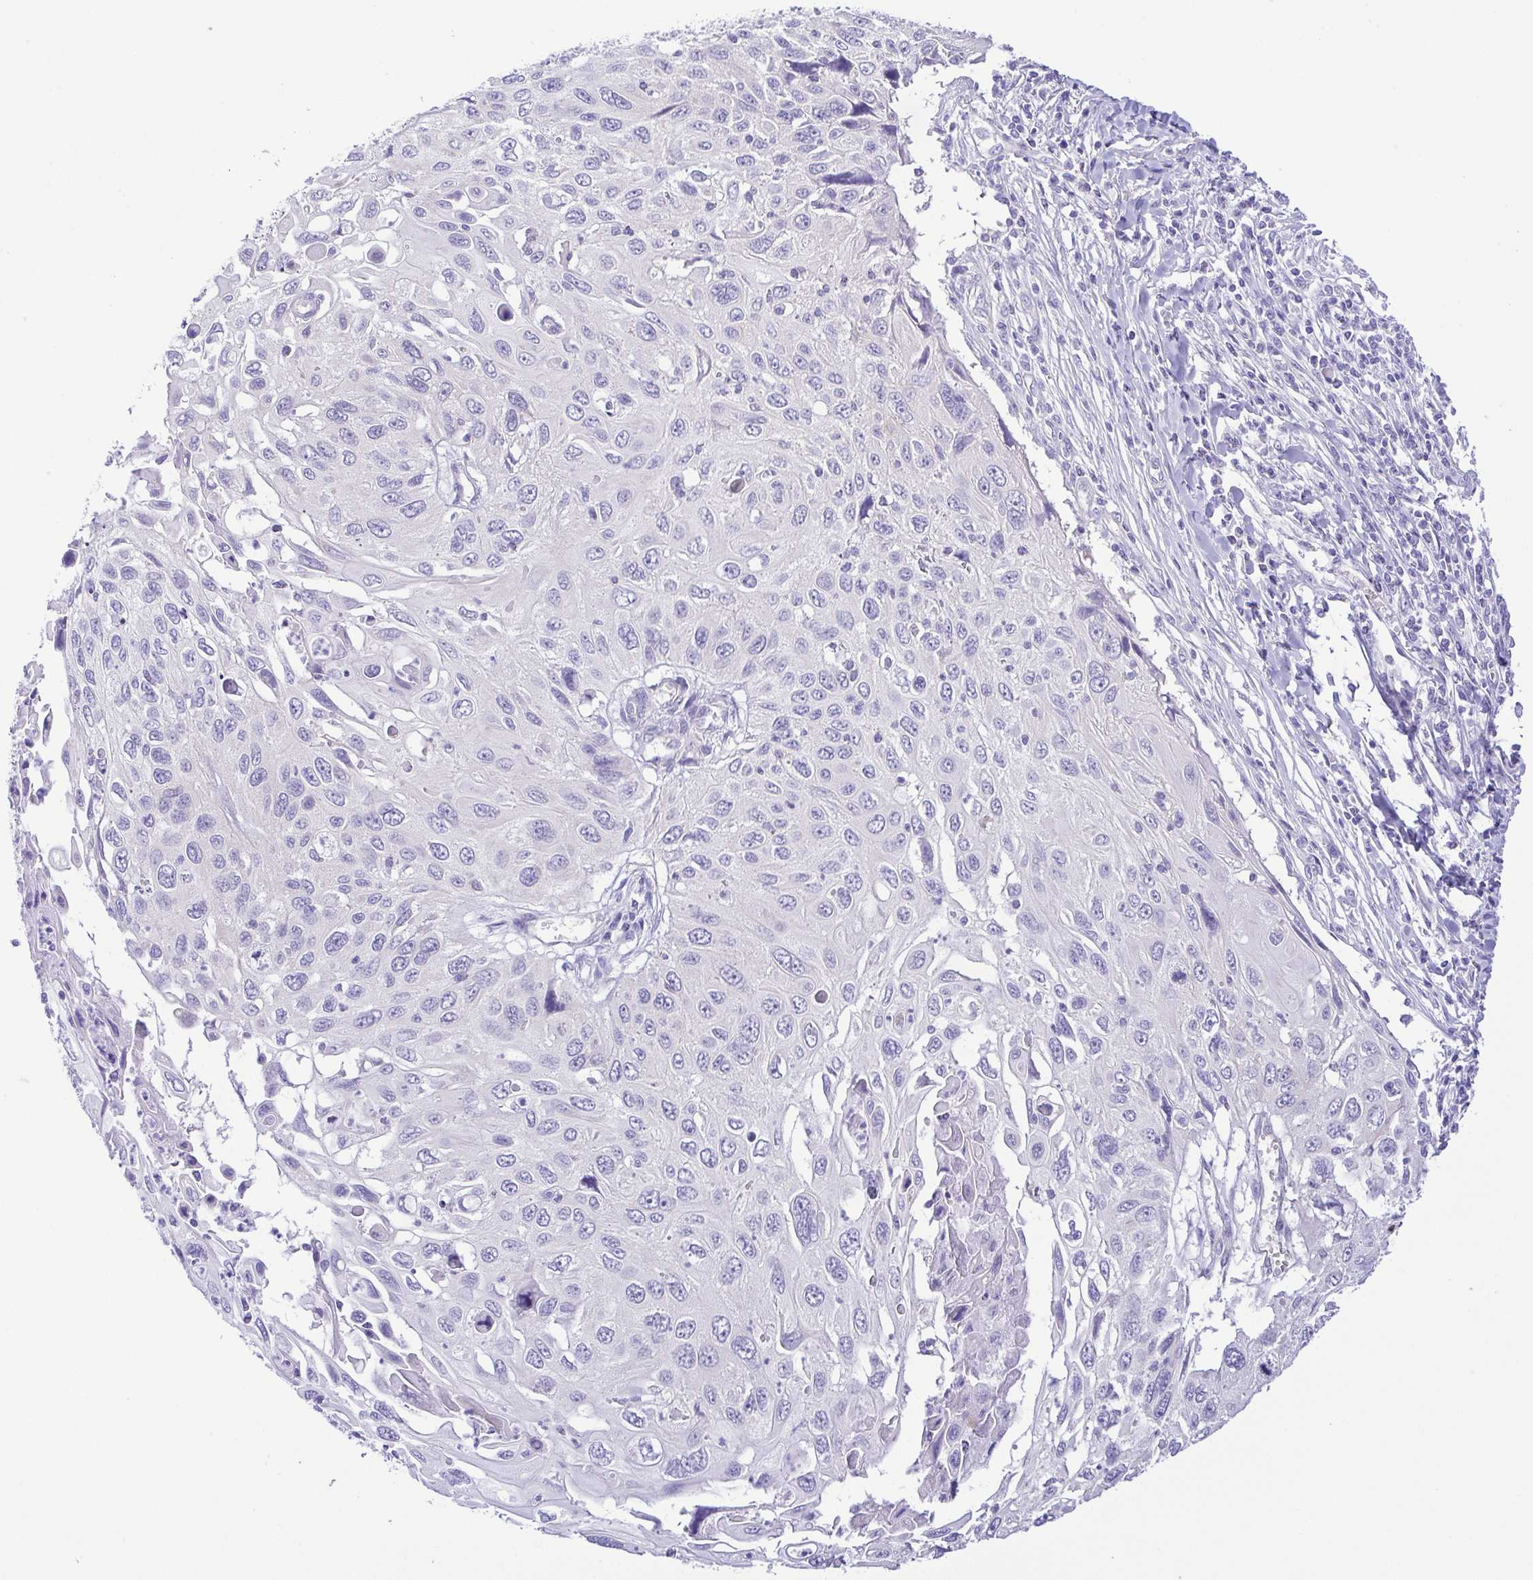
{"staining": {"intensity": "negative", "quantity": "none", "location": "none"}, "tissue": "cervical cancer", "cell_type": "Tumor cells", "image_type": "cancer", "snomed": [{"axis": "morphology", "description": "Squamous cell carcinoma, NOS"}, {"axis": "topography", "description": "Cervix"}], "caption": "Immunohistochemistry of human cervical squamous cell carcinoma shows no staining in tumor cells.", "gene": "EPB42", "patient": {"sex": "female", "age": 70}}